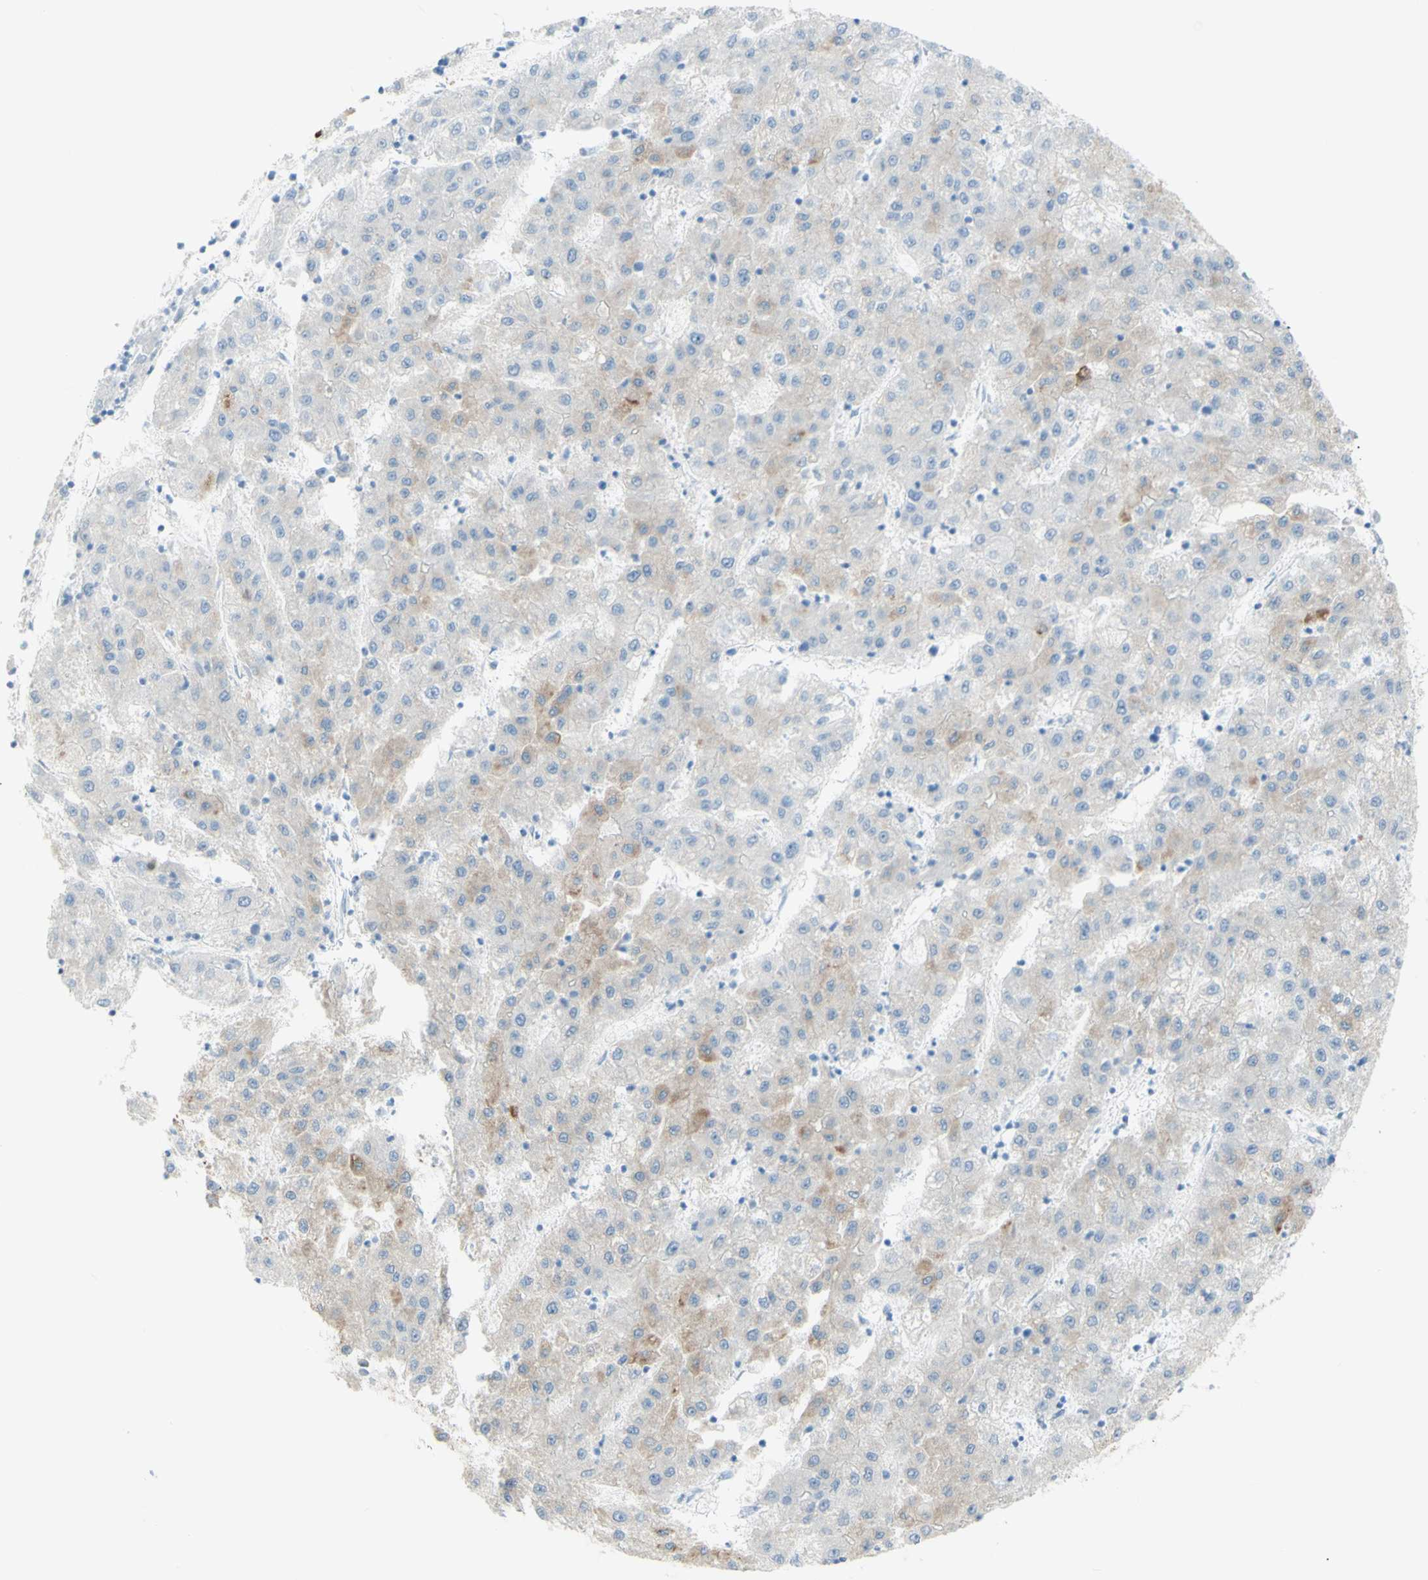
{"staining": {"intensity": "weak", "quantity": "25%-75%", "location": "cytoplasmic/membranous"}, "tissue": "liver cancer", "cell_type": "Tumor cells", "image_type": "cancer", "snomed": [{"axis": "morphology", "description": "Carcinoma, Hepatocellular, NOS"}, {"axis": "topography", "description": "Liver"}], "caption": "IHC (DAB) staining of liver hepatocellular carcinoma shows weak cytoplasmic/membranous protein positivity in about 25%-75% of tumor cells. The staining was performed using DAB (3,3'-diaminobenzidine), with brown indicating positive protein expression. Nuclei are stained blue with hematoxylin.", "gene": "LETM1", "patient": {"sex": "male", "age": 72}}